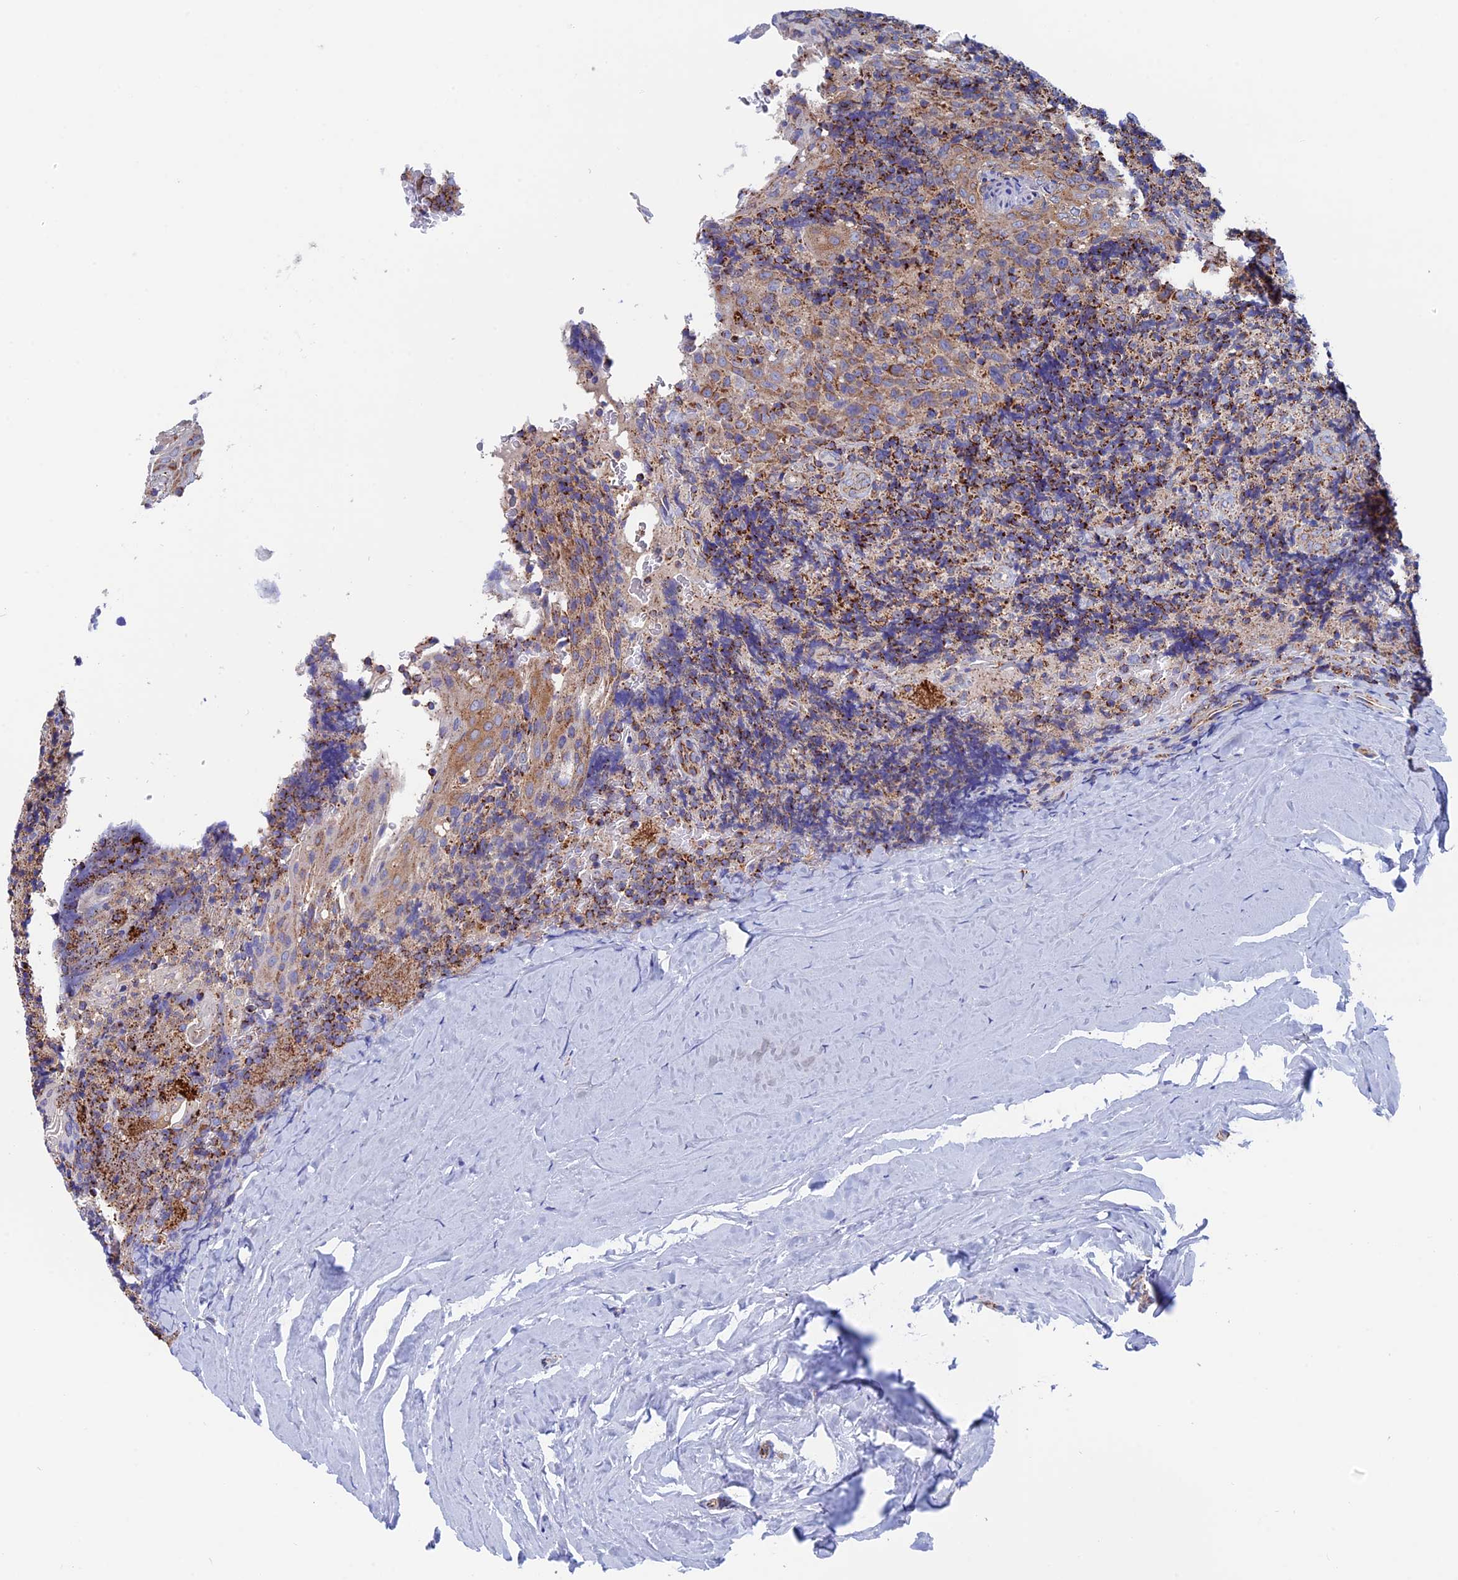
{"staining": {"intensity": "negative", "quantity": "none", "location": "none"}, "tissue": "tonsil", "cell_type": "Germinal center cells", "image_type": "normal", "snomed": [{"axis": "morphology", "description": "Normal tissue, NOS"}, {"axis": "topography", "description": "Tonsil"}], "caption": "A high-resolution histopathology image shows immunohistochemistry (IHC) staining of normal tonsil, which reveals no significant staining in germinal center cells. Brightfield microscopy of IHC stained with DAB (brown) and hematoxylin (blue), captured at high magnification.", "gene": "WDR83", "patient": {"sex": "male", "age": 37}}